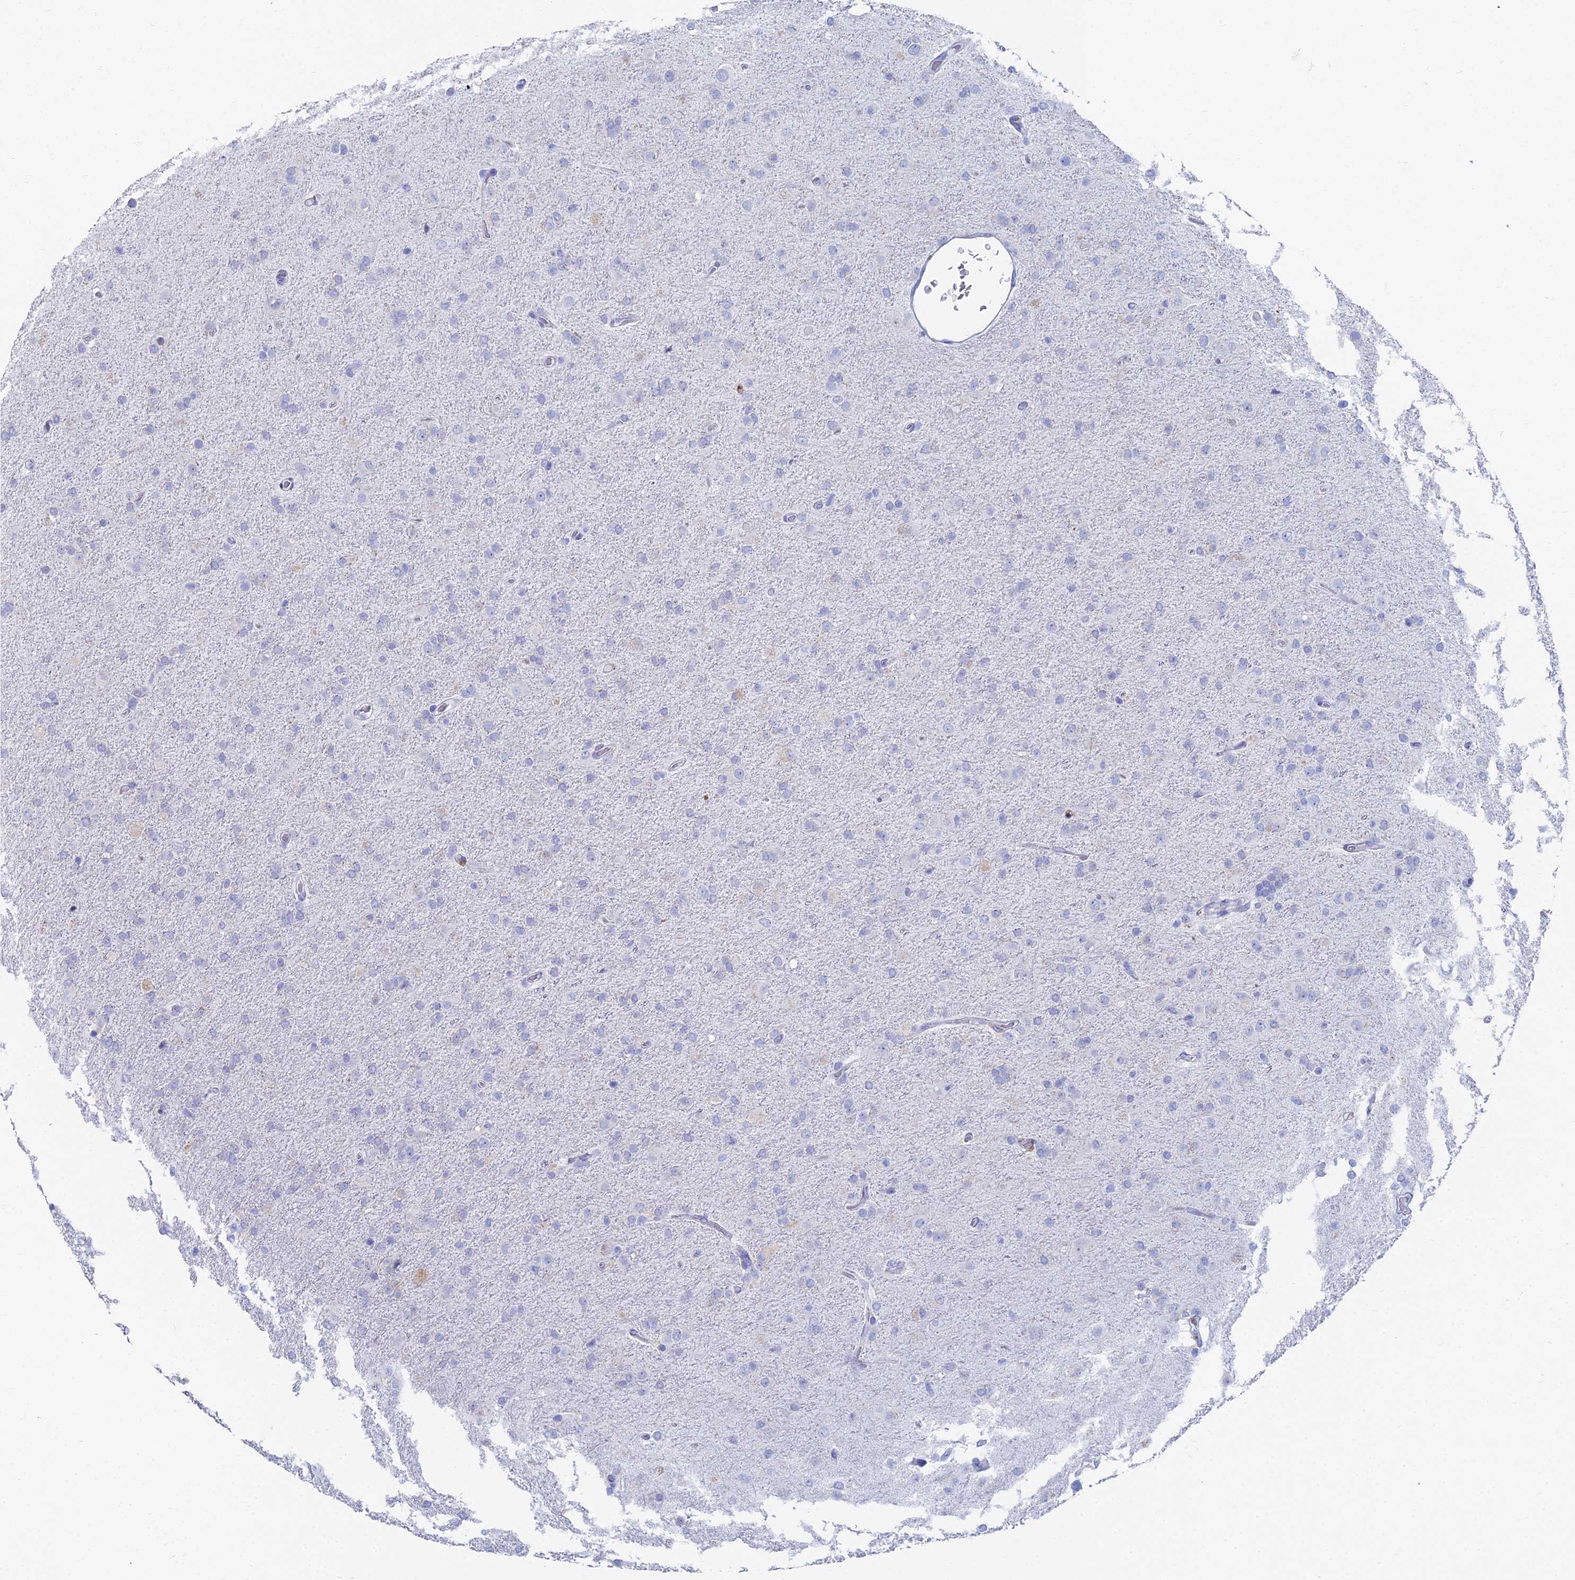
{"staining": {"intensity": "negative", "quantity": "none", "location": "none"}, "tissue": "glioma", "cell_type": "Tumor cells", "image_type": "cancer", "snomed": [{"axis": "morphology", "description": "Glioma, malignant, Low grade"}, {"axis": "topography", "description": "Brain"}], "caption": "DAB immunohistochemical staining of glioma shows no significant staining in tumor cells. The staining is performed using DAB brown chromogen with nuclei counter-stained in using hematoxylin.", "gene": "TNNT3", "patient": {"sex": "male", "age": 65}}